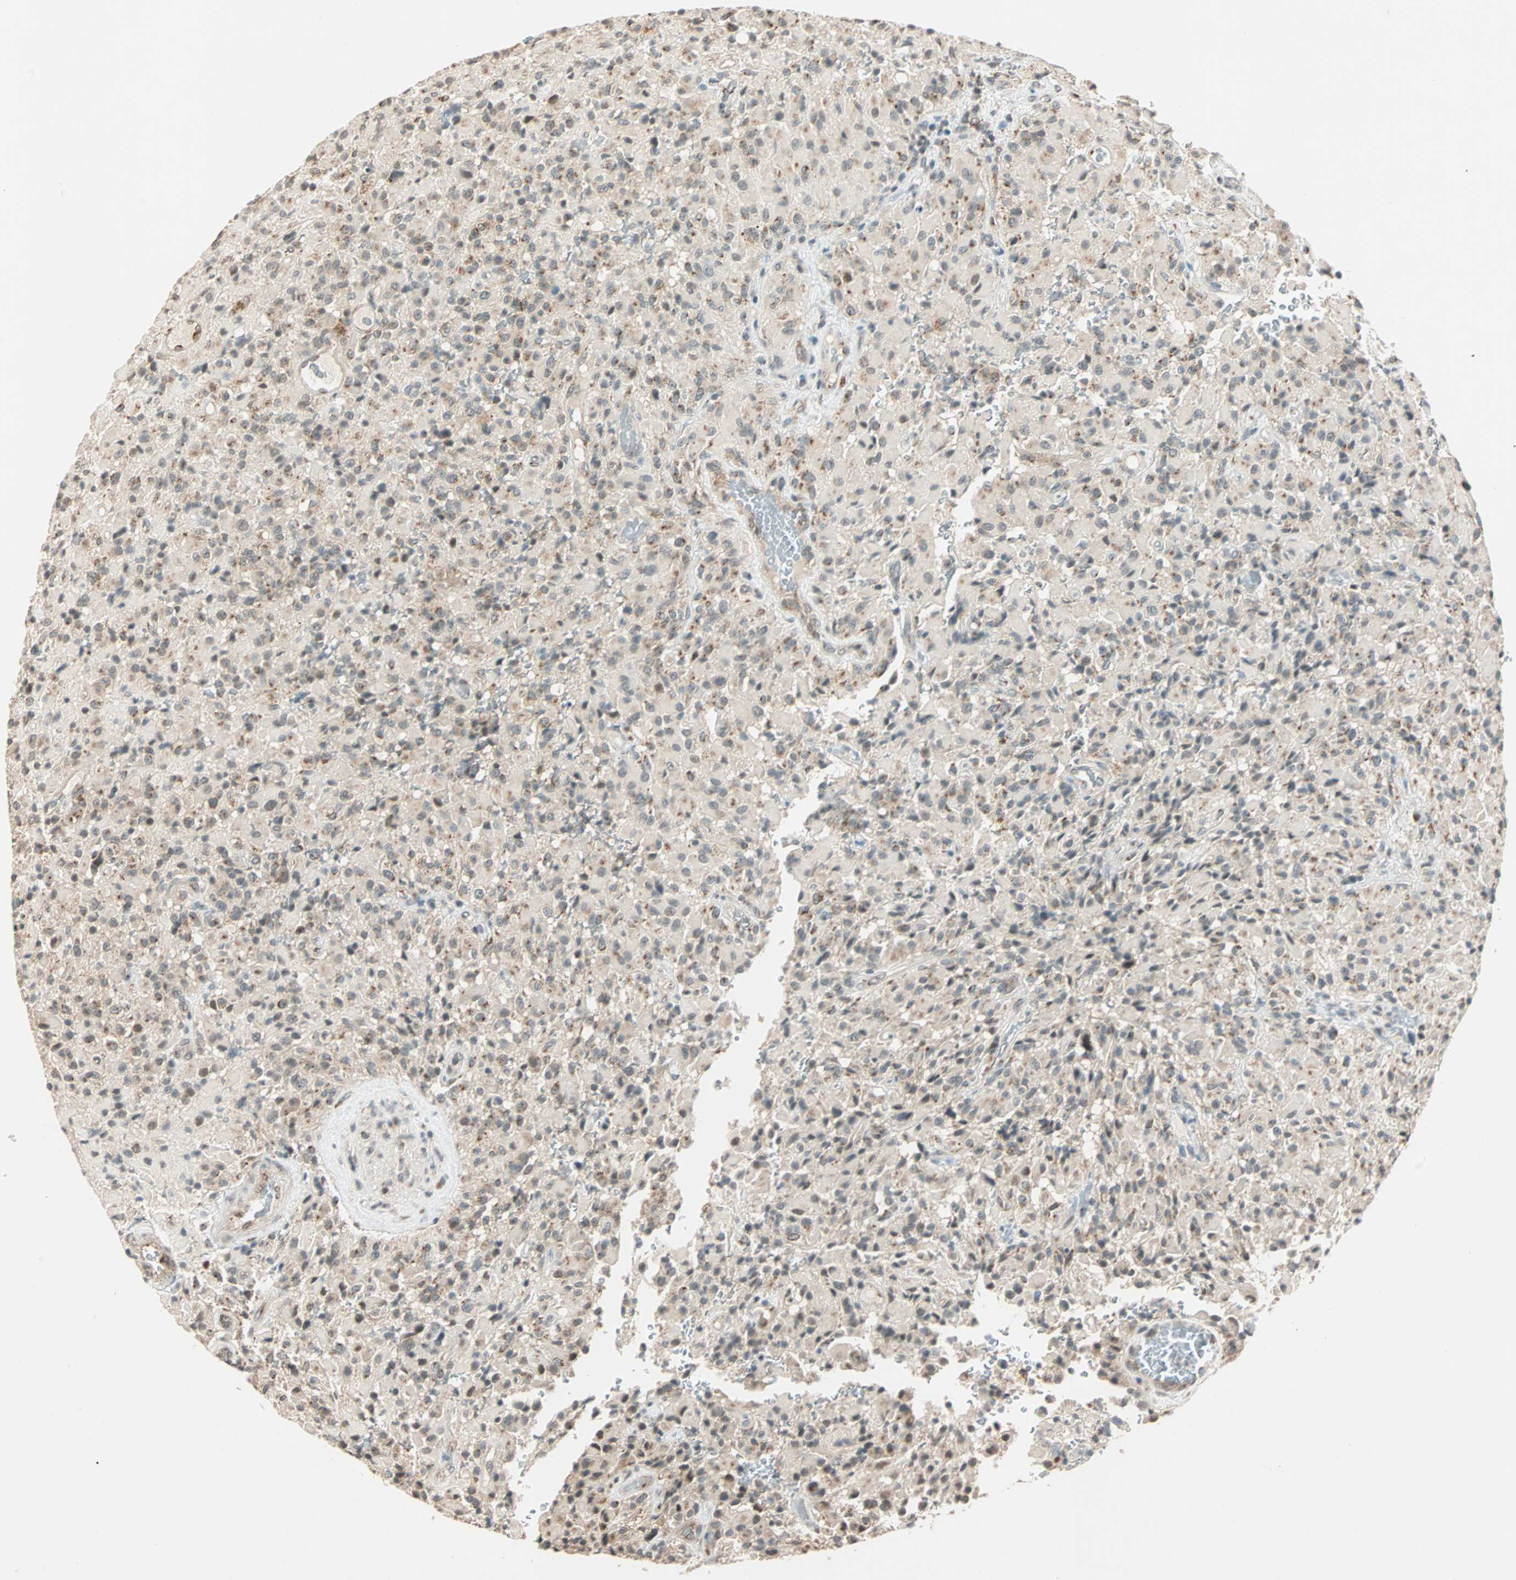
{"staining": {"intensity": "moderate", "quantity": "25%-75%", "location": "cytoplasmic/membranous"}, "tissue": "glioma", "cell_type": "Tumor cells", "image_type": "cancer", "snomed": [{"axis": "morphology", "description": "Glioma, malignant, High grade"}, {"axis": "topography", "description": "Brain"}], "caption": "Human glioma stained for a protein (brown) exhibits moderate cytoplasmic/membranous positive staining in approximately 25%-75% of tumor cells.", "gene": "PRDM2", "patient": {"sex": "male", "age": 71}}